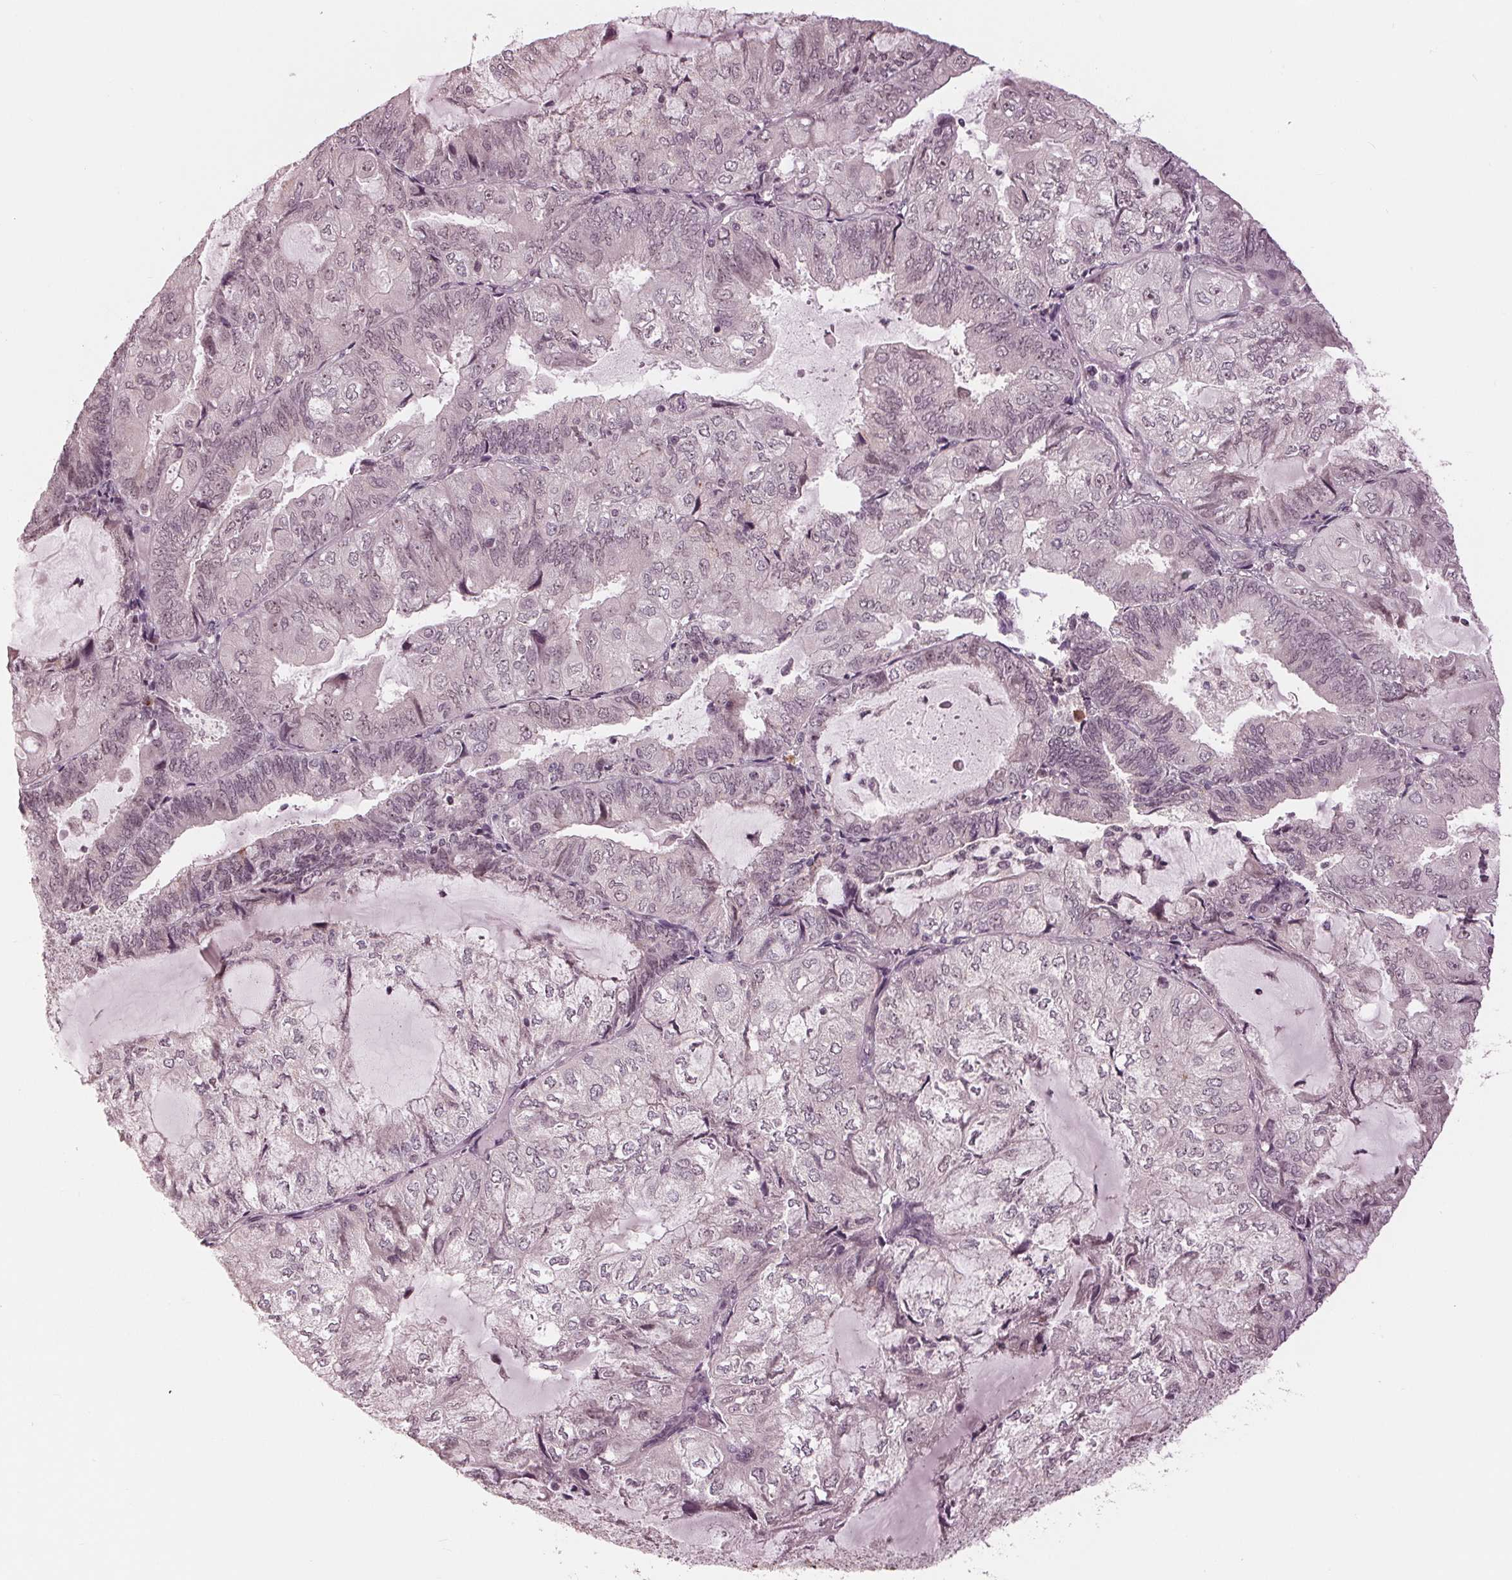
{"staining": {"intensity": "weak", "quantity": "<25%", "location": "nuclear"}, "tissue": "endometrial cancer", "cell_type": "Tumor cells", "image_type": "cancer", "snomed": [{"axis": "morphology", "description": "Adenocarcinoma, NOS"}, {"axis": "topography", "description": "Endometrium"}], "caption": "High magnification brightfield microscopy of endometrial adenocarcinoma stained with DAB (3,3'-diaminobenzidine) (brown) and counterstained with hematoxylin (blue): tumor cells show no significant staining.", "gene": "SLX4", "patient": {"sex": "female", "age": 81}}